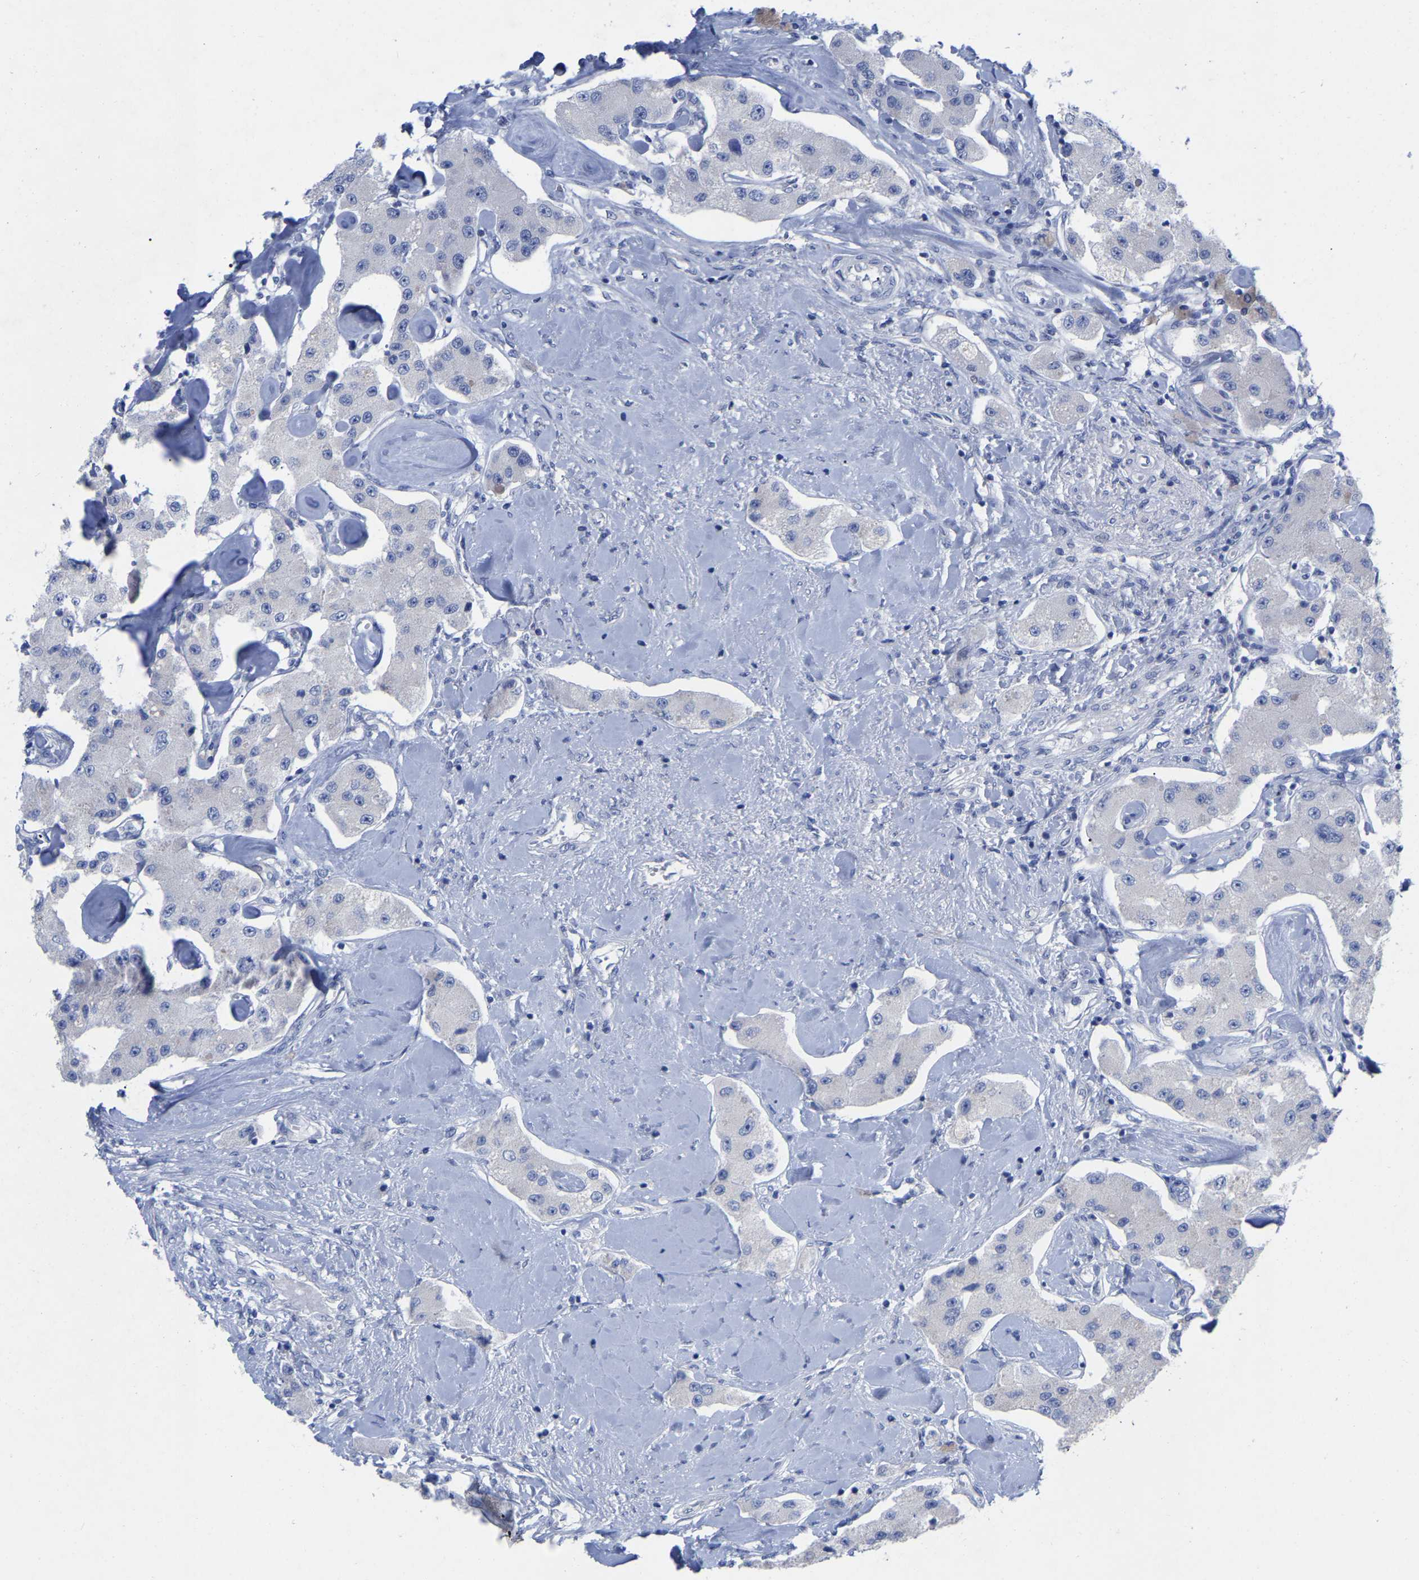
{"staining": {"intensity": "negative", "quantity": "none", "location": "none"}, "tissue": "carcinoid", "cell_type": "Tumor cells", "image_type": "cancer", "snomed": [{"axis": "morphology", "description": "Carcinoid, malignant, NOS"}, {"axis": "topography", "description": "Pancreas"}], "caption": "Tumor cells show no significant protein staining in malignant carcinoid. (DAB (3,3'-diaminobenzidine) IHC visualized using brightfield microscopy, high magnification).", "gene": "HAPLN1", "patient": {"sex": "male", "age": 41}}